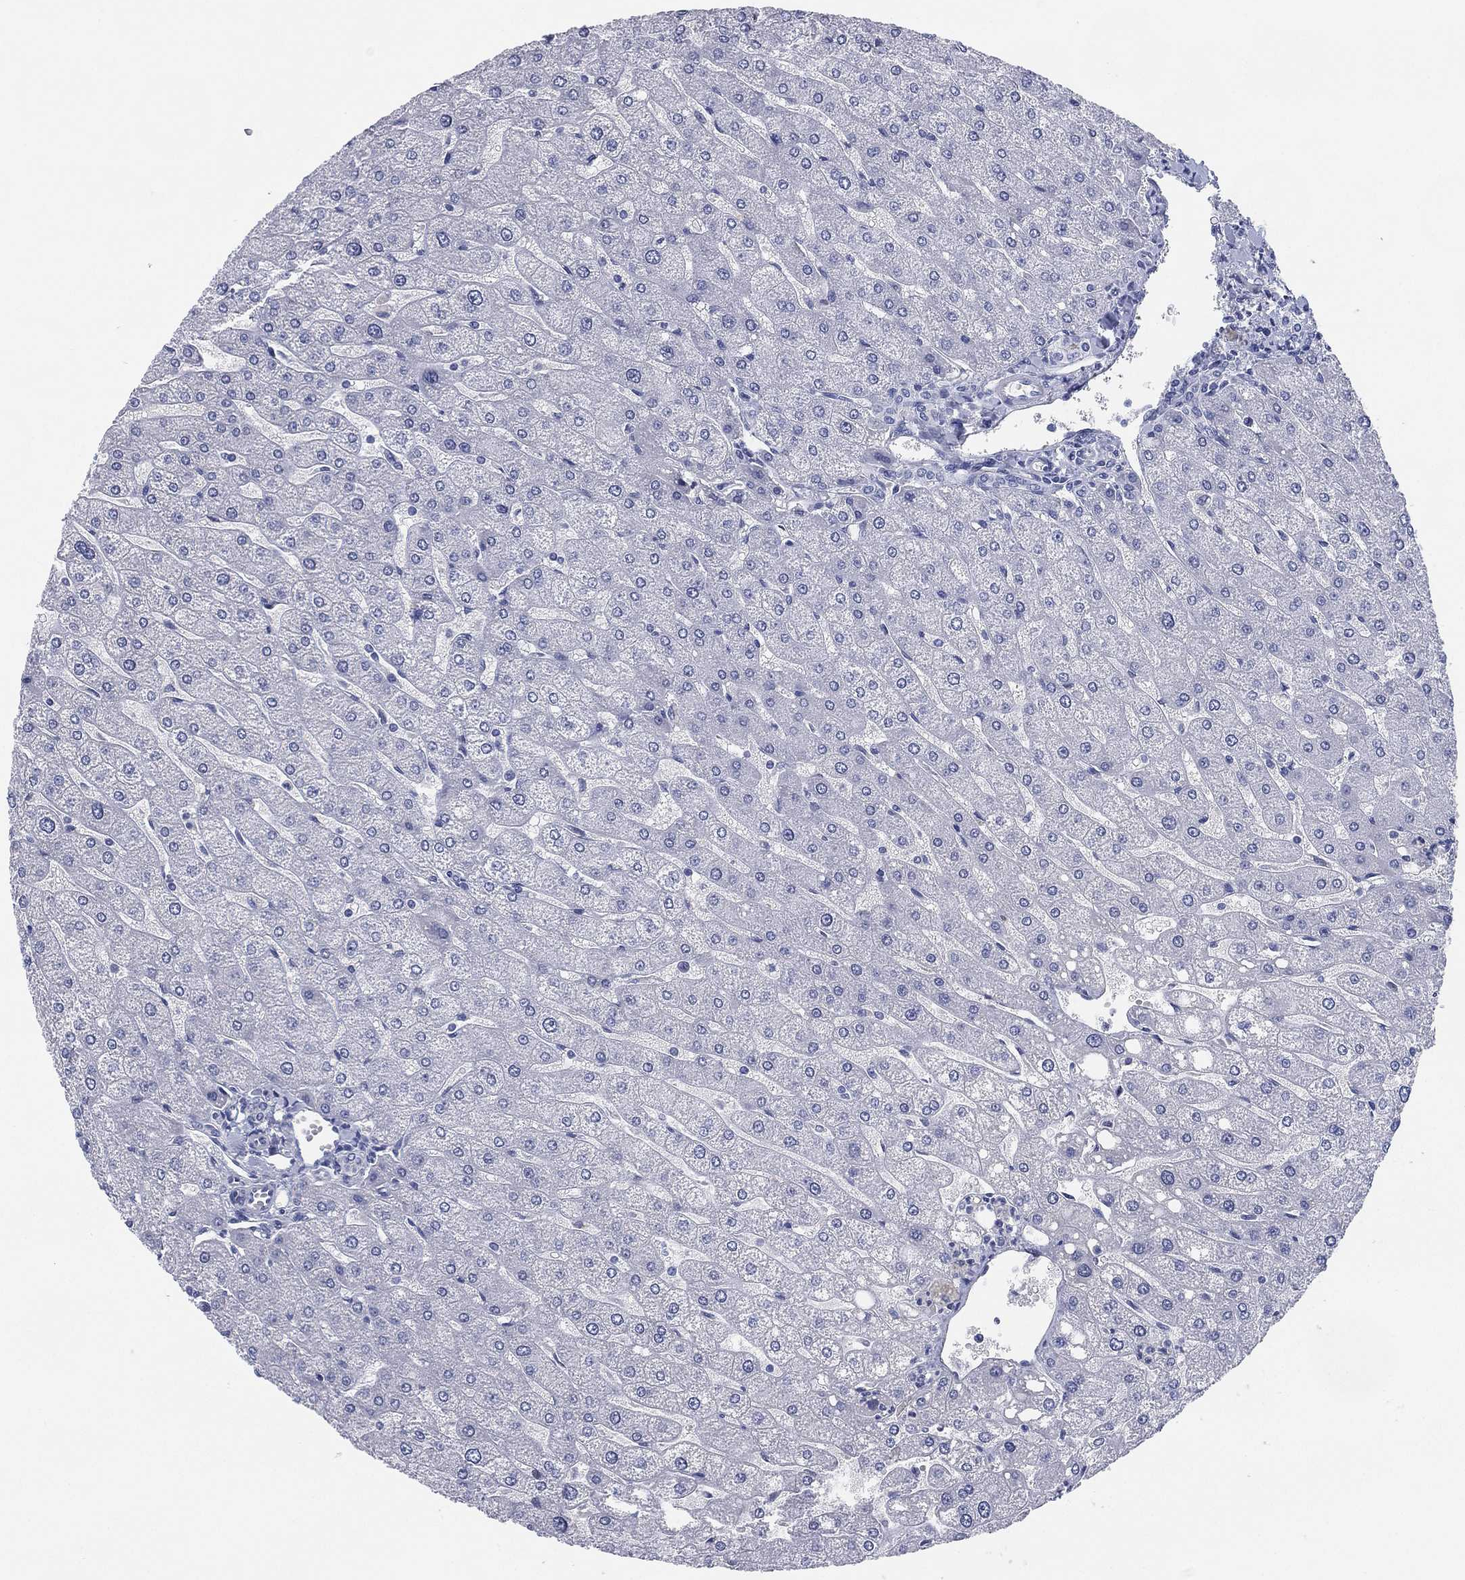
{"staining": {"intensity": "negative", "quantity": "none", "location": "none"}, "tissue": "liver", "cell_type": "Cholangiocytes", "image_type": "normal", "snomed": [{"axis": "morphology", "description": "Normal tissue, NOS"}, {"axis": "topography", "description": "Liver"}], "caption": "A micrograph of human liver is negative for staining in cholangiocytes. (DAB IHC visualized using brightfield microscopy, high magnification).", "gene": "CCDC70", "patient": {"sex": "male", "age": 67}}